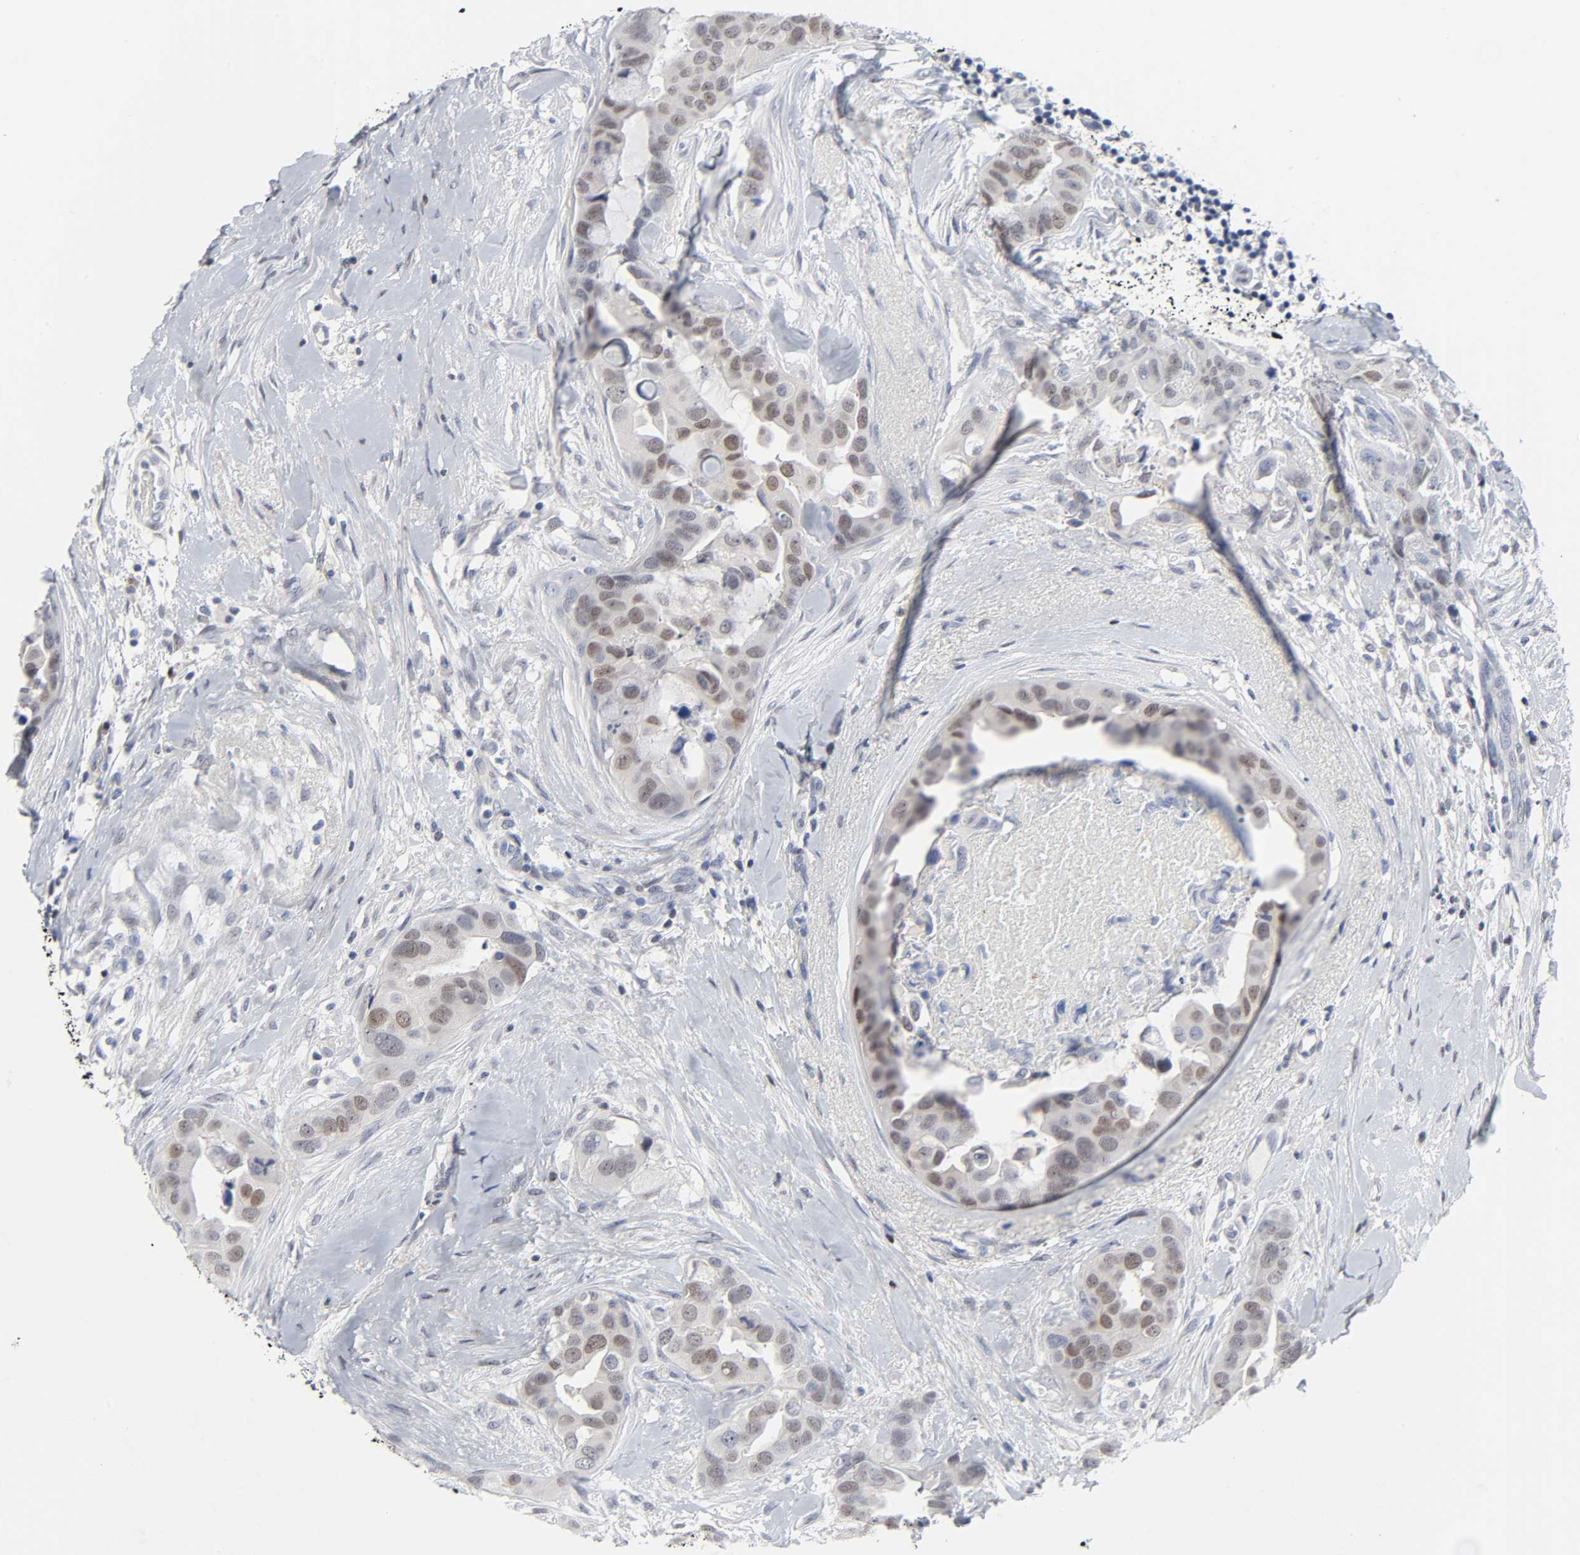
{"staining": {"intensity": "weak", "quantity": ">75%", "location": "nuclear"}, "tissue": "breast cancer", "cell_type": "Tumor cells", "image_type": "cancer", "snomed": [{"axis": "morphology", "description": "Duct carcinoma"}, {"axis": "topography", "description": "Breast"}], "caption": "Protein staining of invasive ductal carcinoma (breast) tissue reveals weak nuclear staining in approximately >75% of tumor cells. Nuclei are stained in blue.", "gene": "SALL2", "patient": {"sex": "female", "age": 40}}